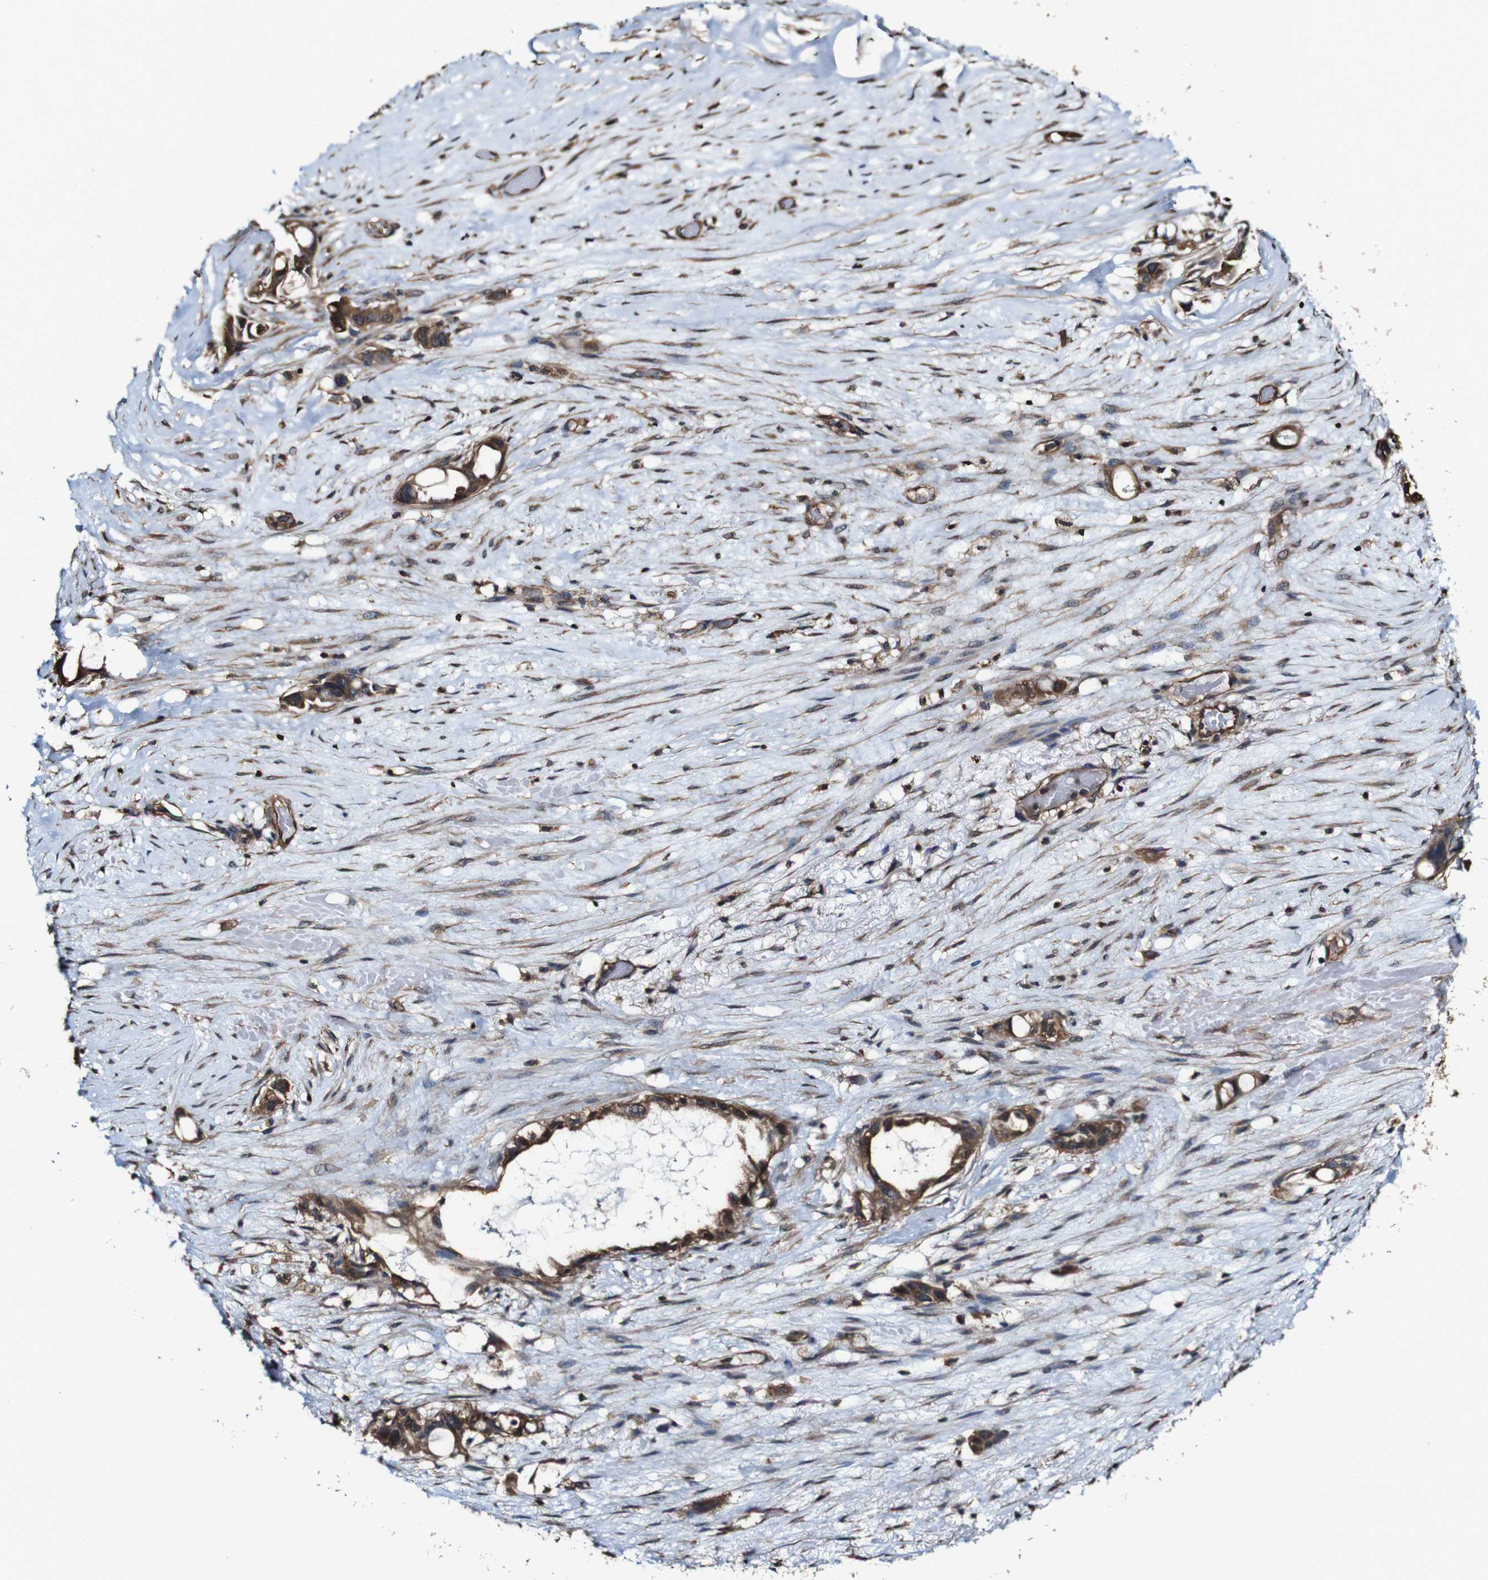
{"staining": {"intensity": "moderate", "quantity": ">75%", "location": "cytoplasmic/membranous"}, "tissue": "liver cancer", "cell_type": "Tumor cells", "image_type": "cancer", "snomed": [{"axis": "morphology", "description": "Cholangiocarcinoma"}, {"axis": "topography", "description": "Liver"}], "caption": "There is medium levels of moderate cytoplasmic/membranous staining in tumor cells of liver cholangiocarcinoma, as demonstrated by immunohistochemical staining (brown color).", "gene": "PTPRR", "patient": {"sex": "female", "age": 65}}